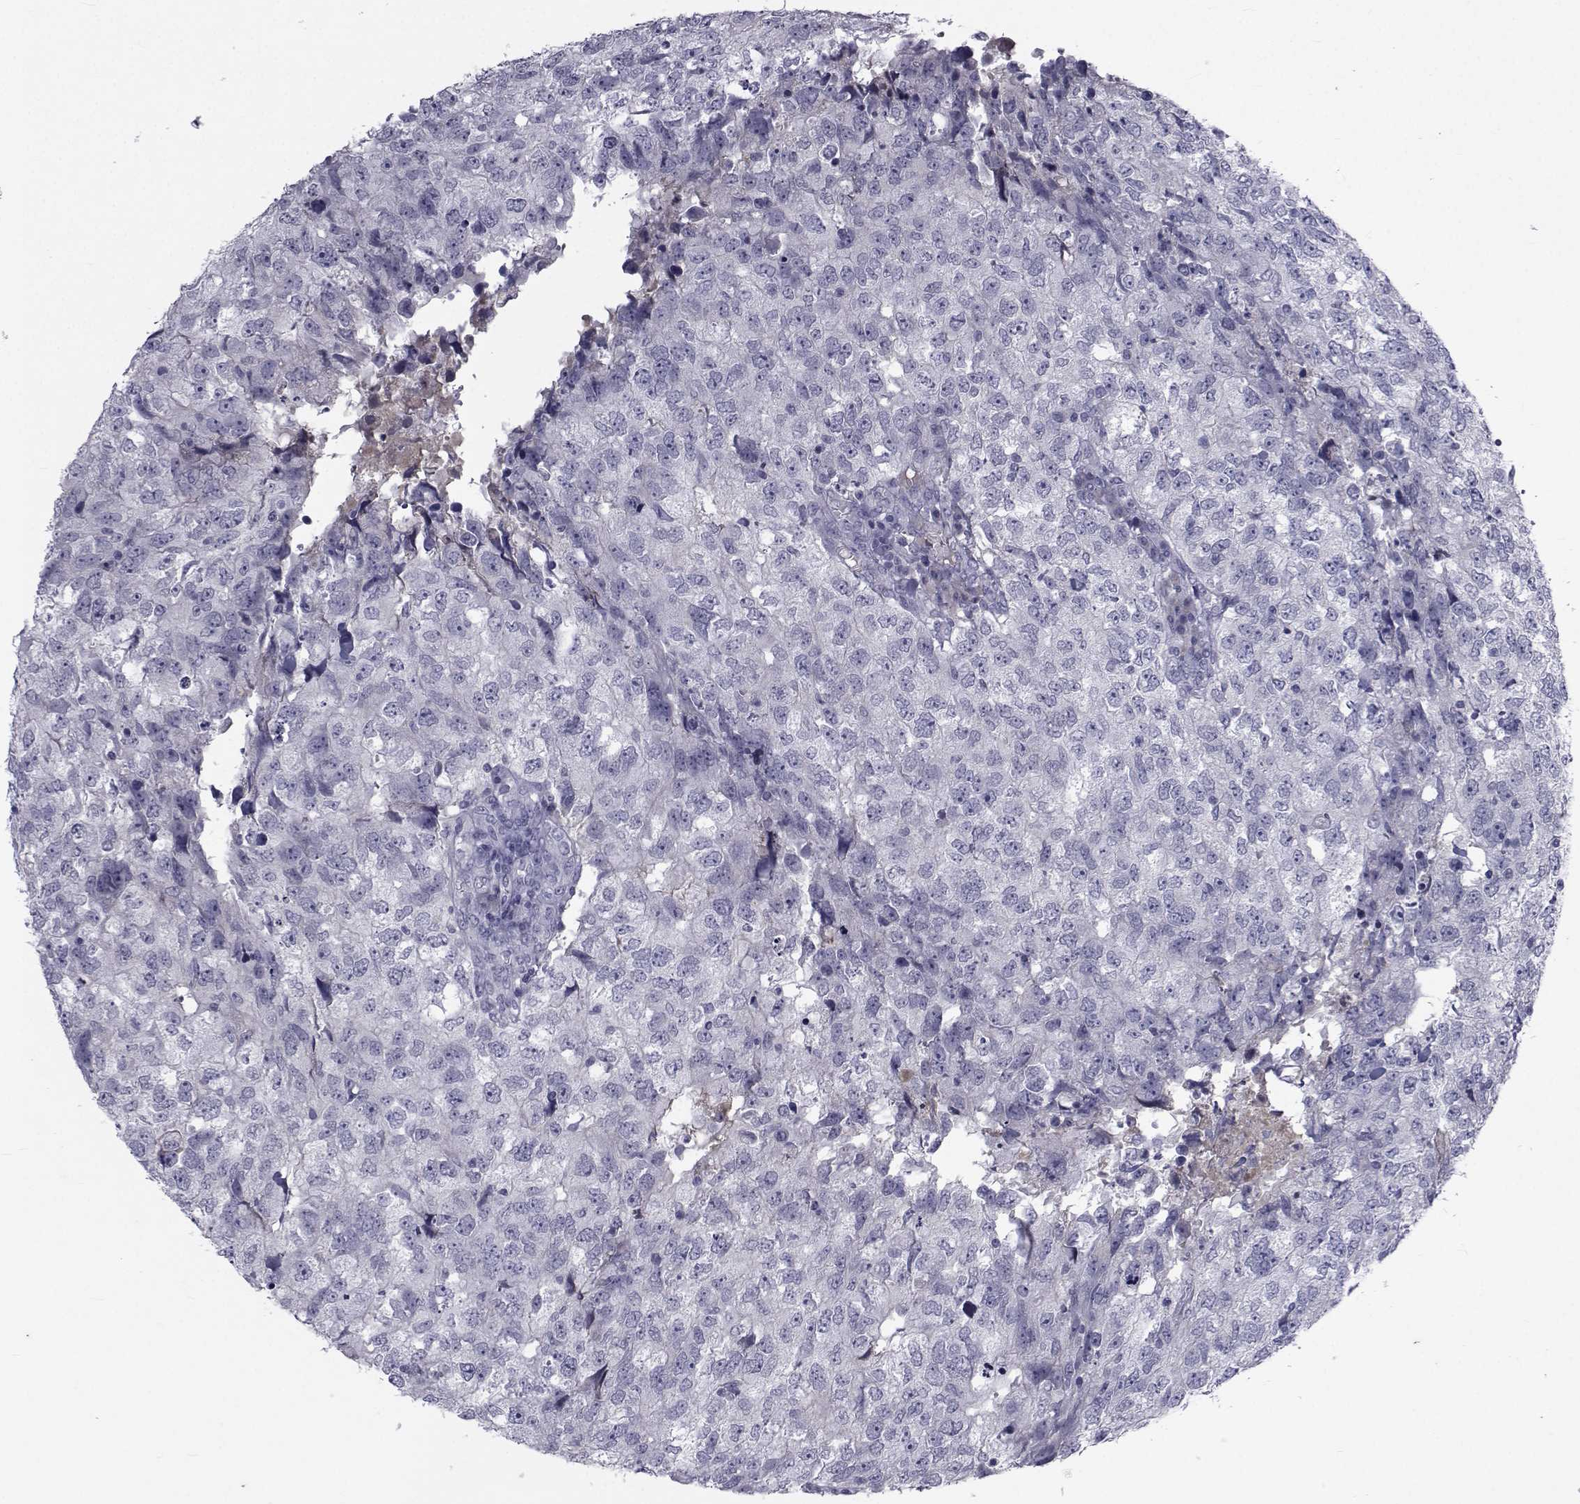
{"staining": {"intensity": "negative", "quantity": "none", "location": "none"}, "tissue": "breast cancer", "cell_type": "Tumor cells", "image_type": "cancer", "snomed": [{"axis": "morphology", "description": "Duct carcinoma"}, {"axis": "topography", "description": "Breast"}], "caption": "The photomicrograph demonstrates no staining of tumor cells in breast cancer (intraductal carcinoma). (DAB IHC with hematoxylin counter stain).", "gene": "PAX2", "patient": {"sex": "female", "age": 30}}